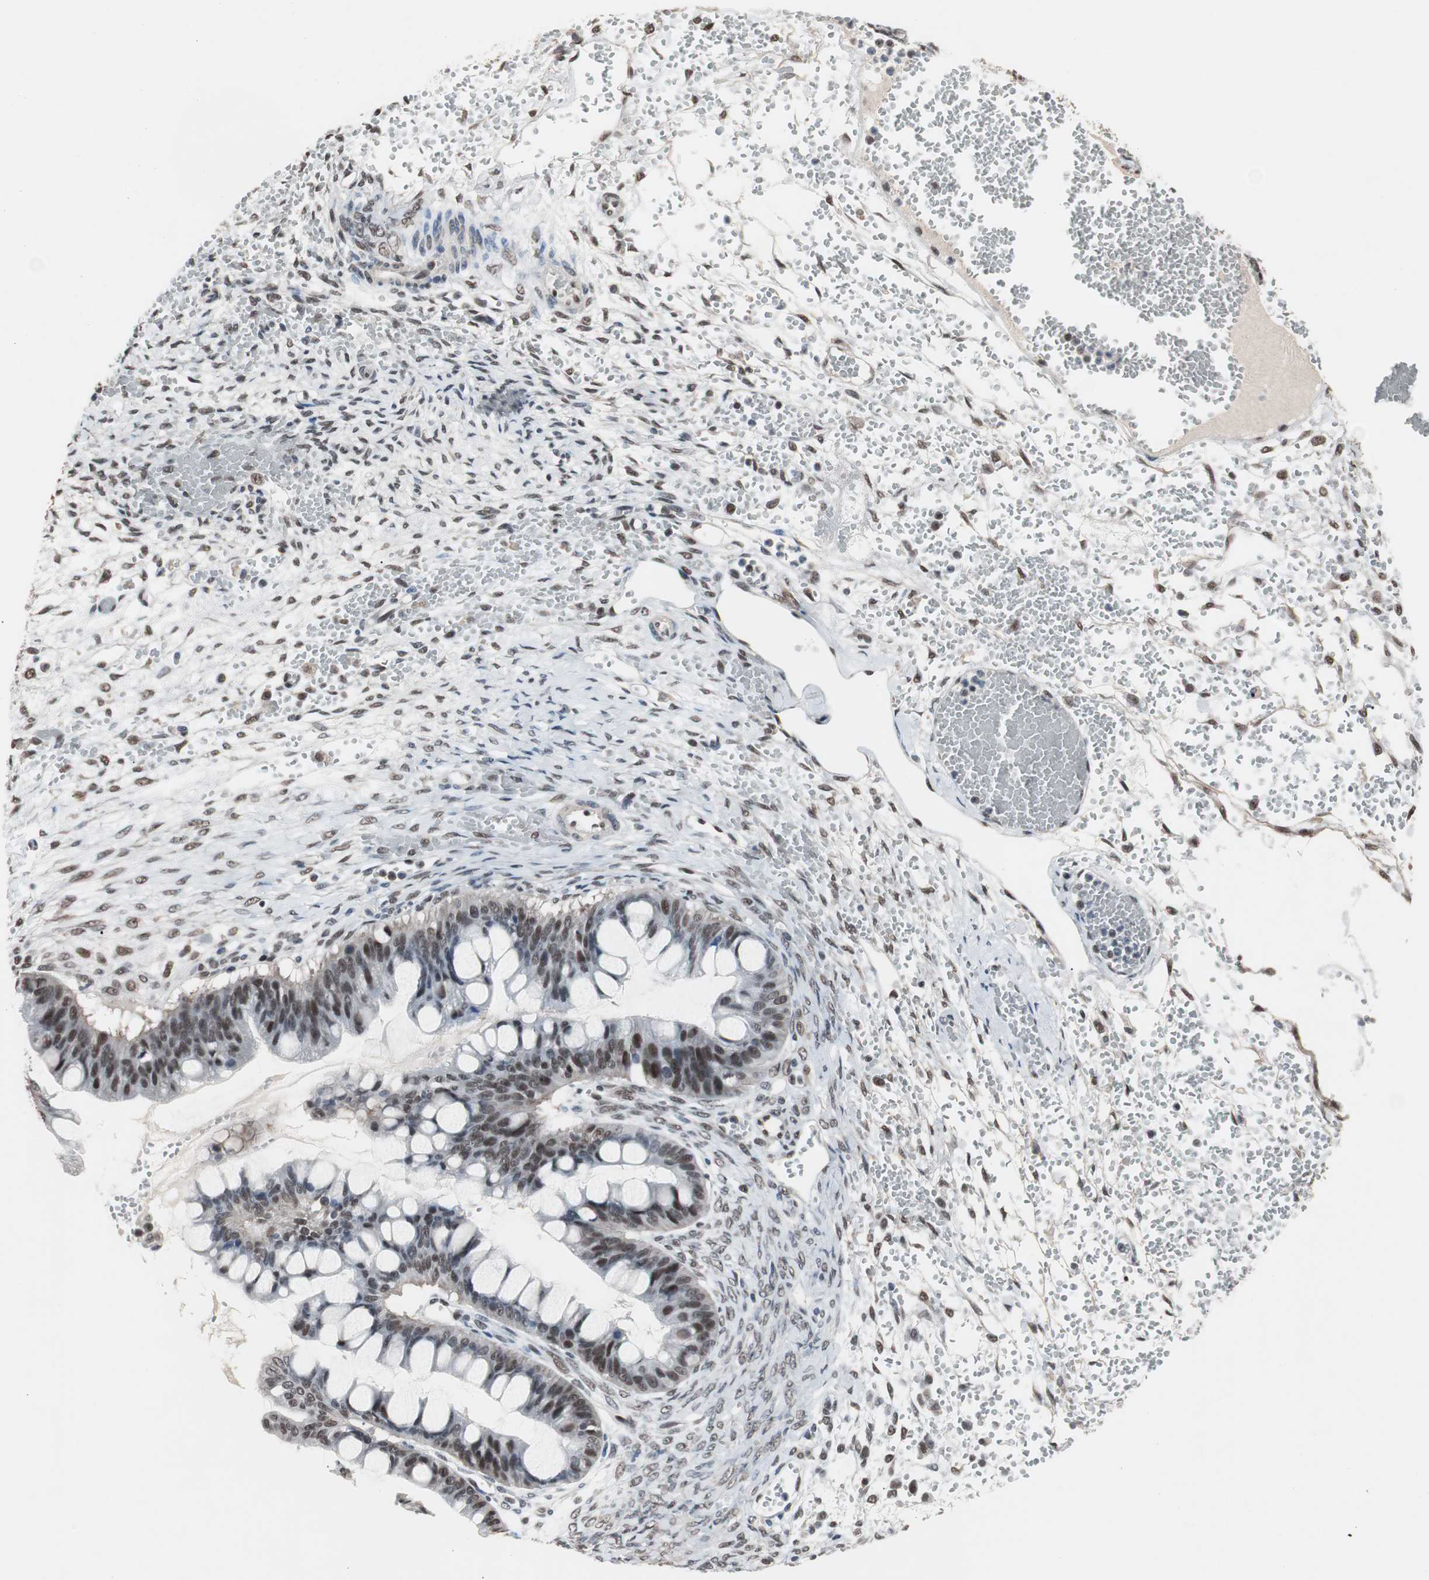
{"staining": {"intensity": "moderate", "quantity": ">75%", "location": "nuclear"}, "tissue": "ovarian cancer", "cell_type": "Tumor cells", "image_type": "cancer", "snomed": [{"axis": "morphology", "description": "Cystadenocarcinoma, mucinous, NOS"}, {"axis": "topography", "description": "Ovary"}], "caption": "DAB immunohistochemical staining of human ovarian cancer reveals moderate nuclear protein expression in approximately >75% of tumor cells.", "gene": "TAF7", "patient": {"sex": "female", "age": 73}}